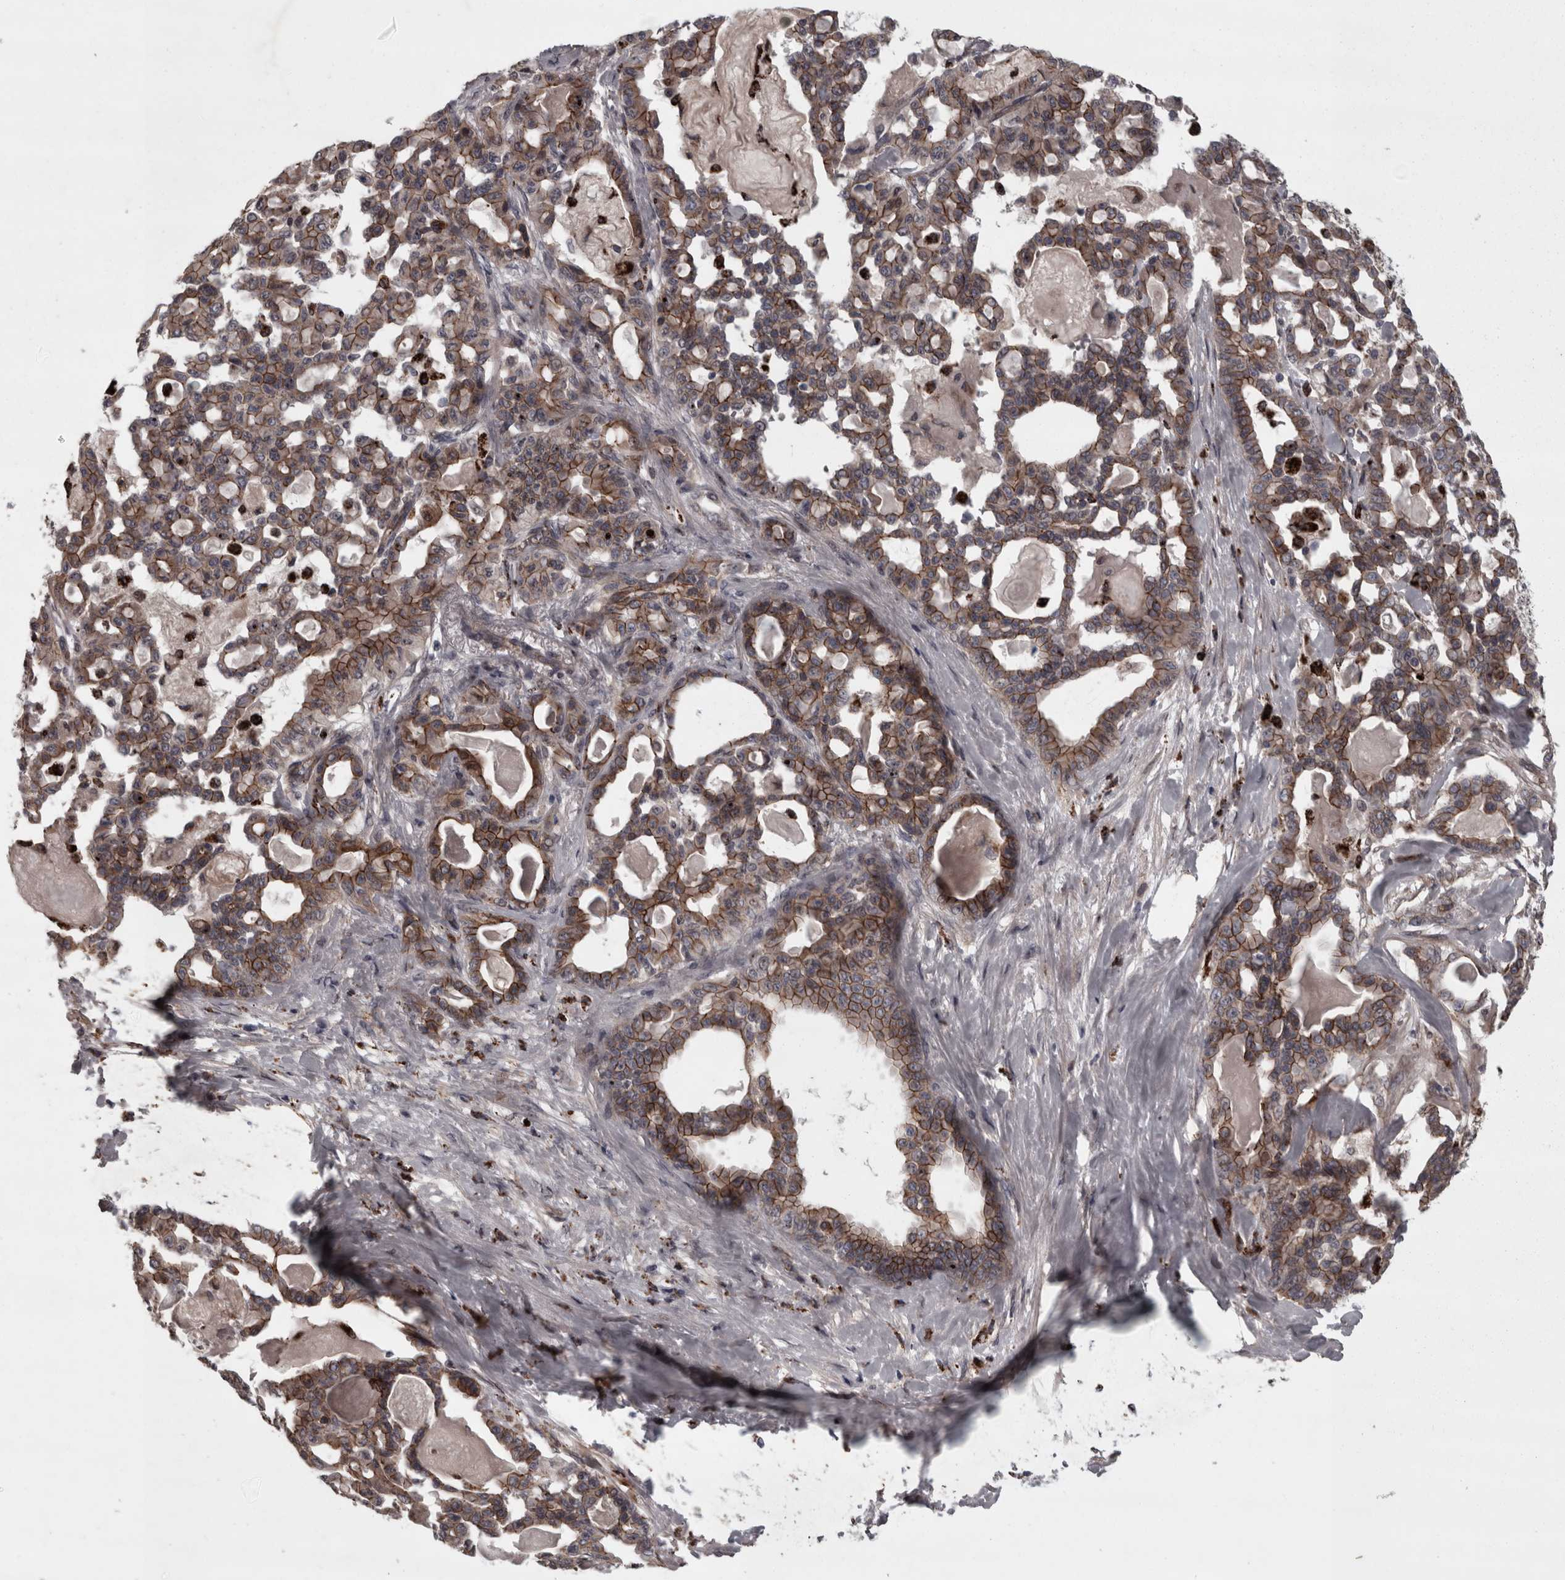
{"staining": {"intensity": "moderate", "quantity": ">75%", "location": "cytoplasmic/membranous"}, "tissue": "pancreatic cancer", "cell_type": "Tumor cells", "image_type": "cancer", "snomed": [{"axis": "morphology", "description": "Adenocarcinoma, NOS"}, {"axis": "topography", "description": "Pancreas"}], "caption": "A histopathology image showing moderate cytoplasmic/membranous positivity in about >75% of tumor cells in pancreatic adenocarcinoma, as visualized by brown immunohistochemical staining.", "gene": "PCDH17", "patient": {"sex": "male", "age": 63}}